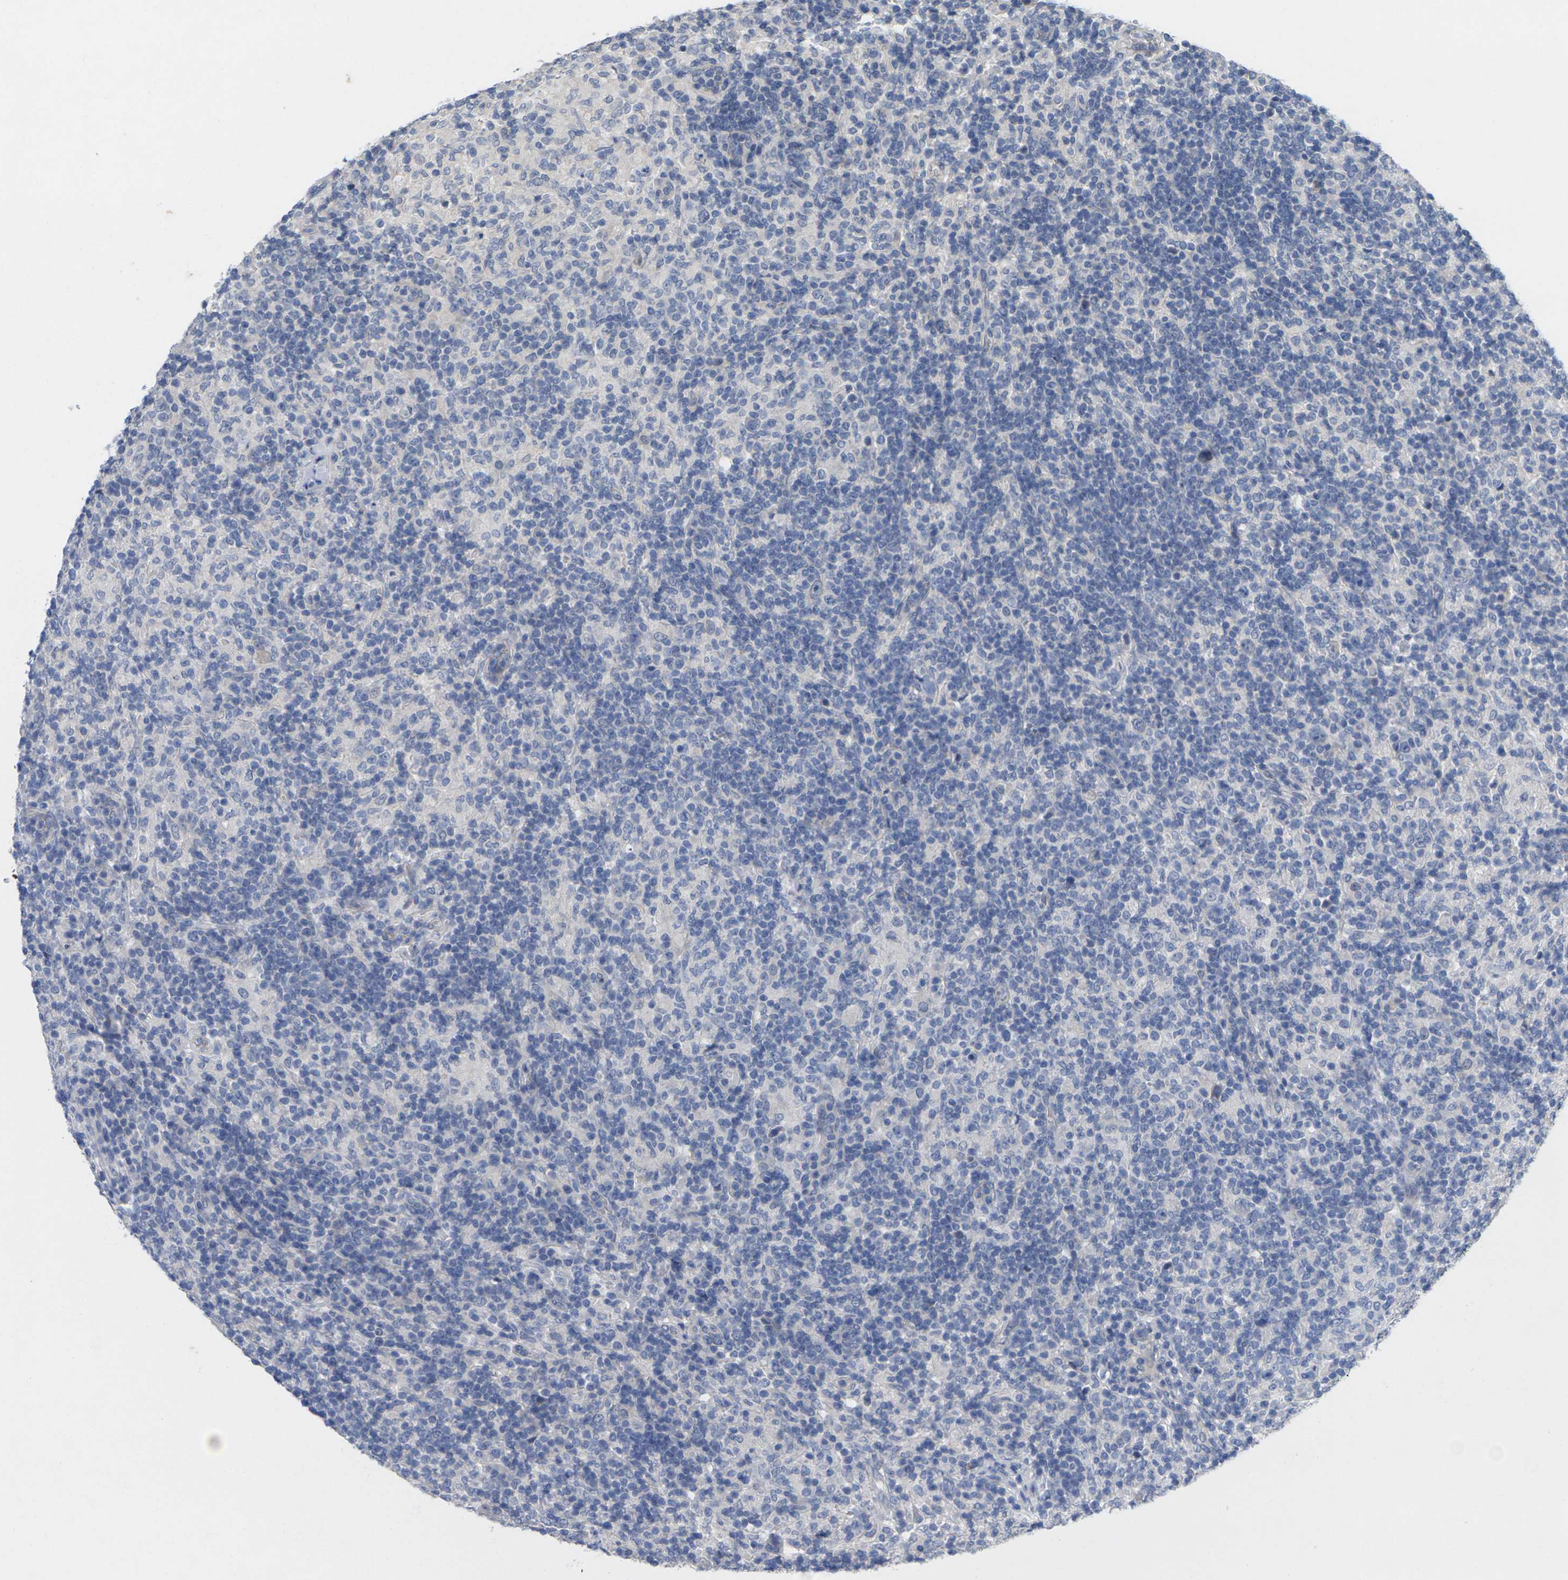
{"staining": {"intensity": "negative", "quantity": "none", "location": "none"}, "tissue": "lymphoma", "cell_type": "Tumor cells", "image_type": "cancer", "snomed": [{"axis": "morphology", "description": "Hodgkin's disease, NOS"}, {"axis": "topography", "description": "Lymph node"}], "caption": "This photomicrograph is of Hodgkin's disease stained with immunohistochemistry to label a protein in brown with the nuclei are counter-stained blue. There is no staining in tumor cells.", "gene": "TNNI3", "patient": {"sex": "male", "age": 70}}